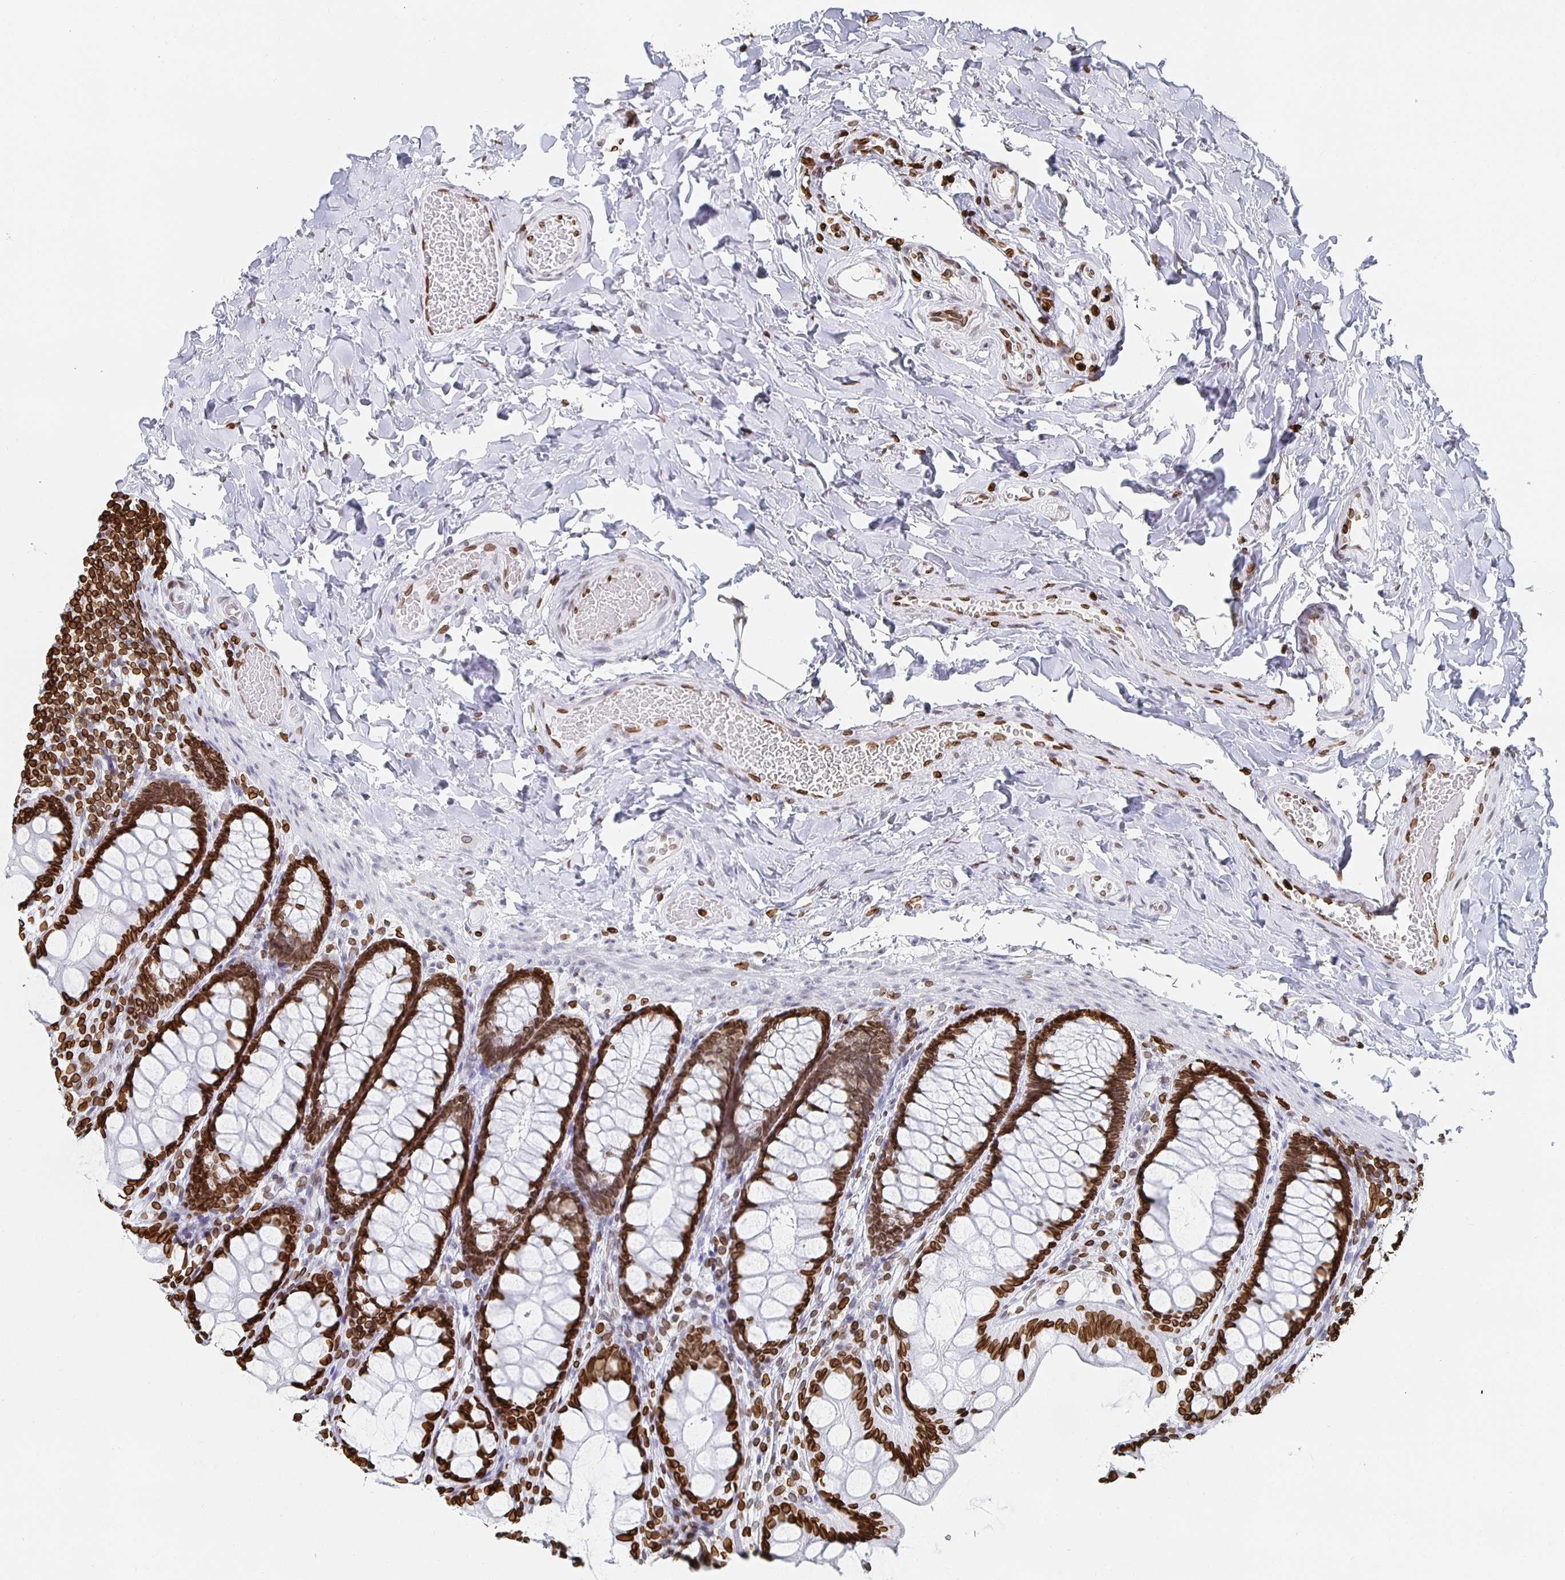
{"staining": {"intensity": "moderate", "quantity": "25%-75%", "location": "cytoplasmic/membranous,nuclear"}, "tissue": "colon", "cell_type": "Endothelial cells", "image_type": "normal", "snomed": [{"axis": "morphology", "description": "Normal tissue, NOS"}, {"axis": "topography", "description": "Colon"}], "caption": "High-power microscopy captured an immunohistochemistry (IHC) histopathology image of benign colon, revealing moderate cytoplasmic/membranous,nuclear positivity in approximately 25%-75% of endothelial cells. The staining is performed using DAB brown chromogen to label protein expression. The nuclei are counter-stained blue using hematoxylin.", "gene": "LMNB1", "patient": {"sex": "male", "age": 47}}